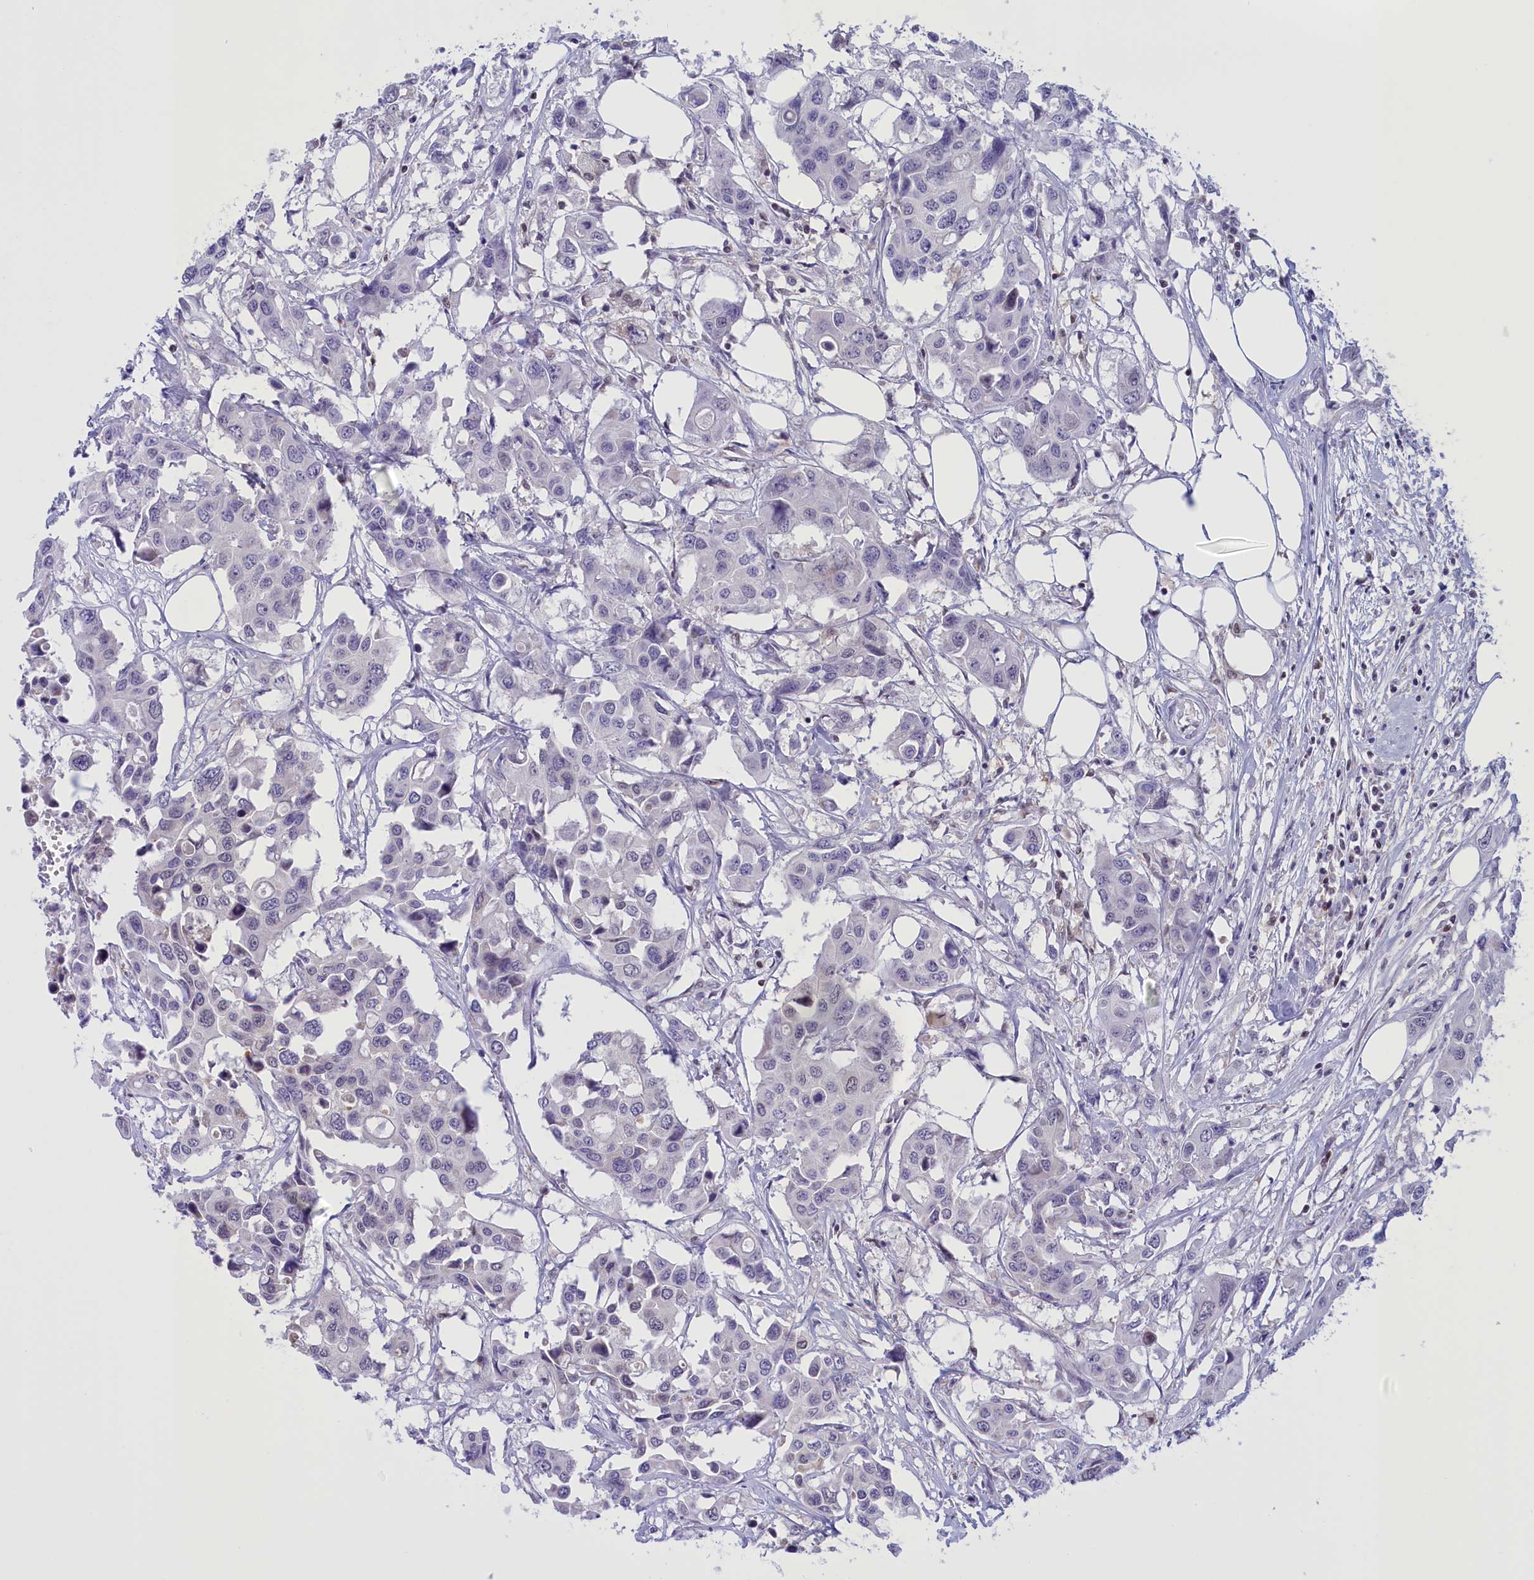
{"staining": {"intensity": "negative", "quantity": "none", "location": "none"}, "tissue": "colorectal cancer", "cell_type": "Tumor cells", "image_type": "cancer", "snomed": [{"axis": "morphology", "description": "Adenocarcinoma, NOS"}, {"axis": "topography", "description": "Colon"}], "caption": "The image exhibits no staining of tumor cells in colorectal cancer.", "gene": "IZUMO2", "patient": {"sex": "male", "age": 77}}